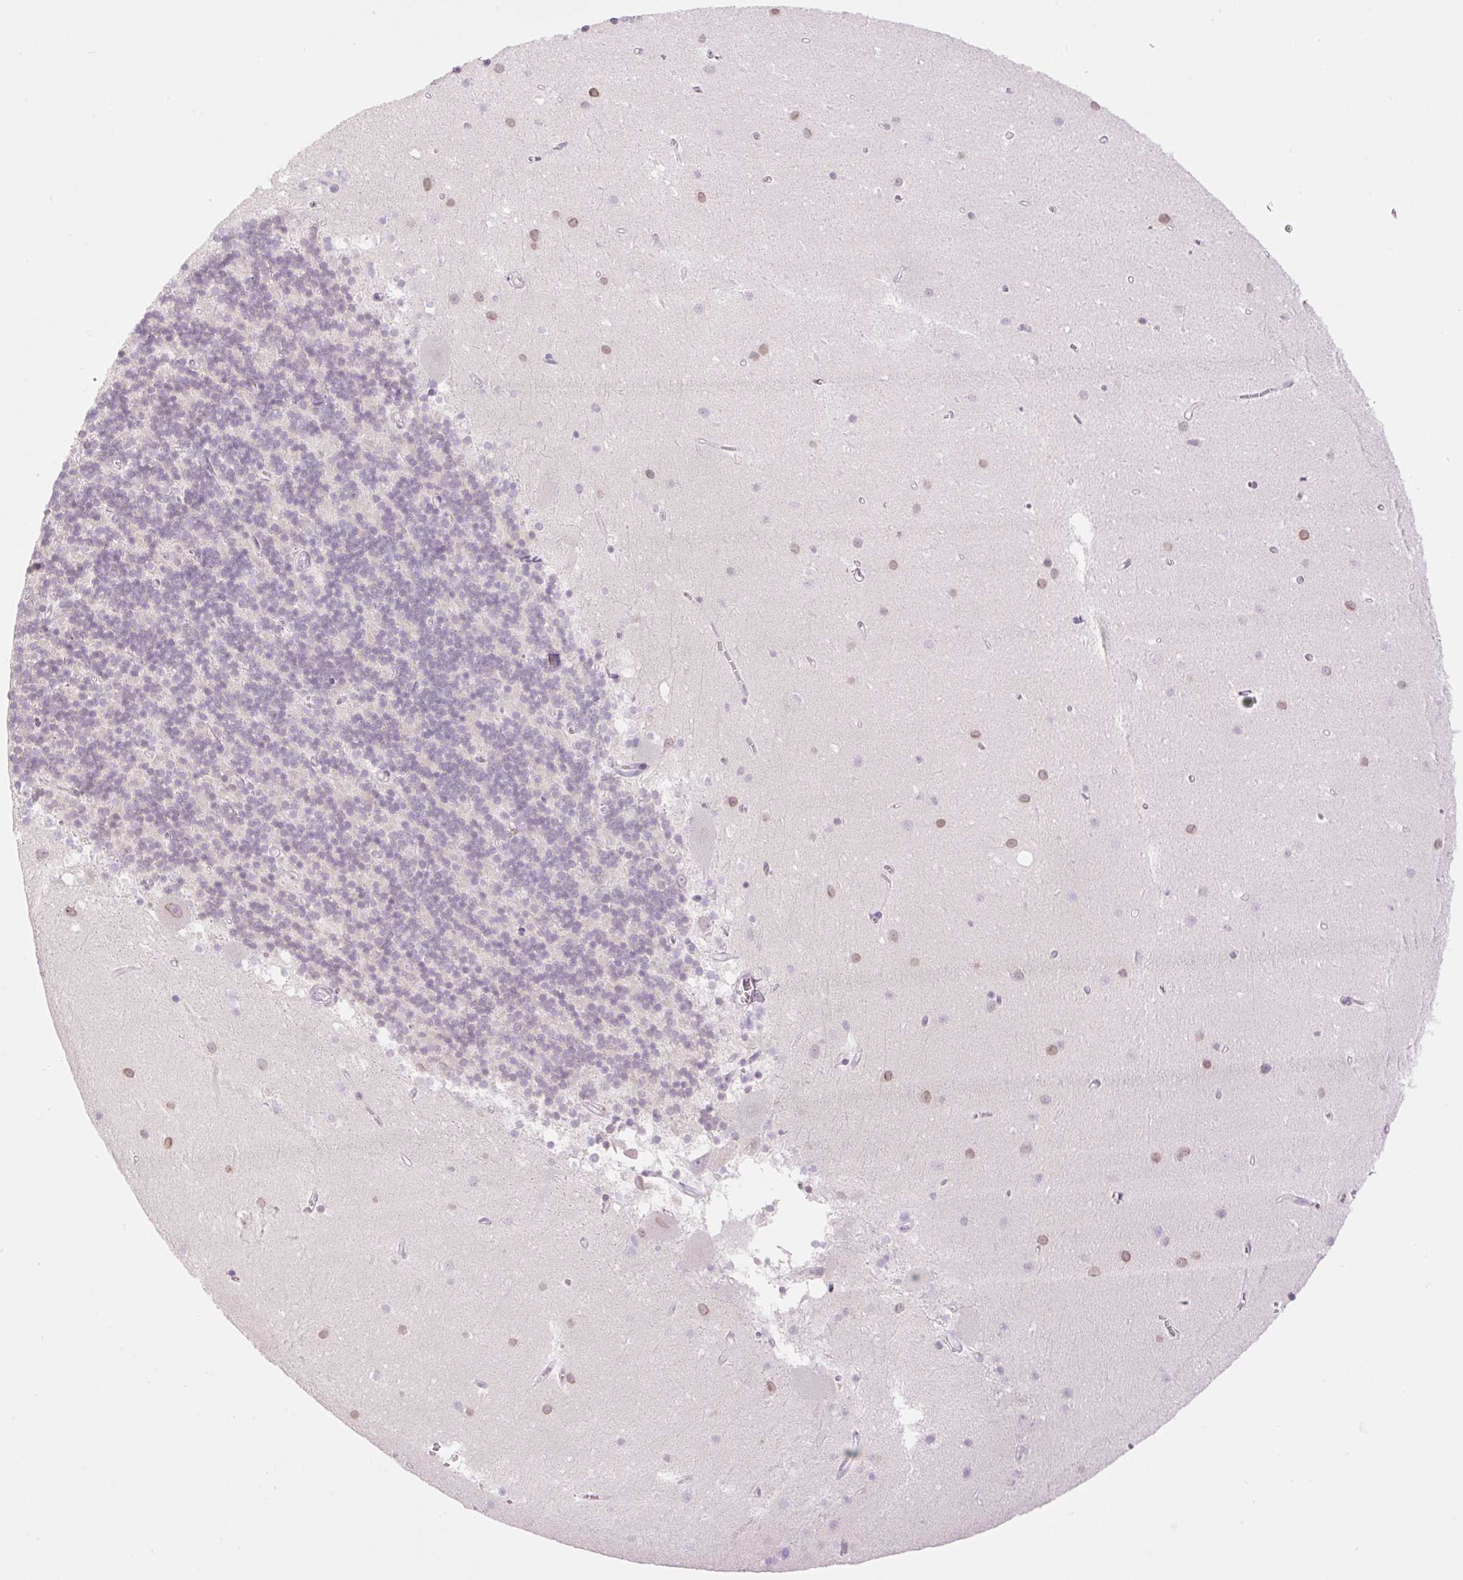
{"staining": {"intensity": "negative", "quantity": "none", "location": "none"}, "tissue": "cerebellum", "cell_type": "Cells in granular layer", "image_type": "normal", "snomed": [{"axis": "morphology", "description": "Normal tissue, NOS"}, {"axis": "topography", "description": "Cerebellum"}], "caption": "The photomicrograph displays no significant staining in cells in granular layer of cerebellum. (DAB immunohistochemistry visualized using brightfield microscopy, high magnification).", "gene": "TBX15", "patient": {"sex": "male", "age": 54}}